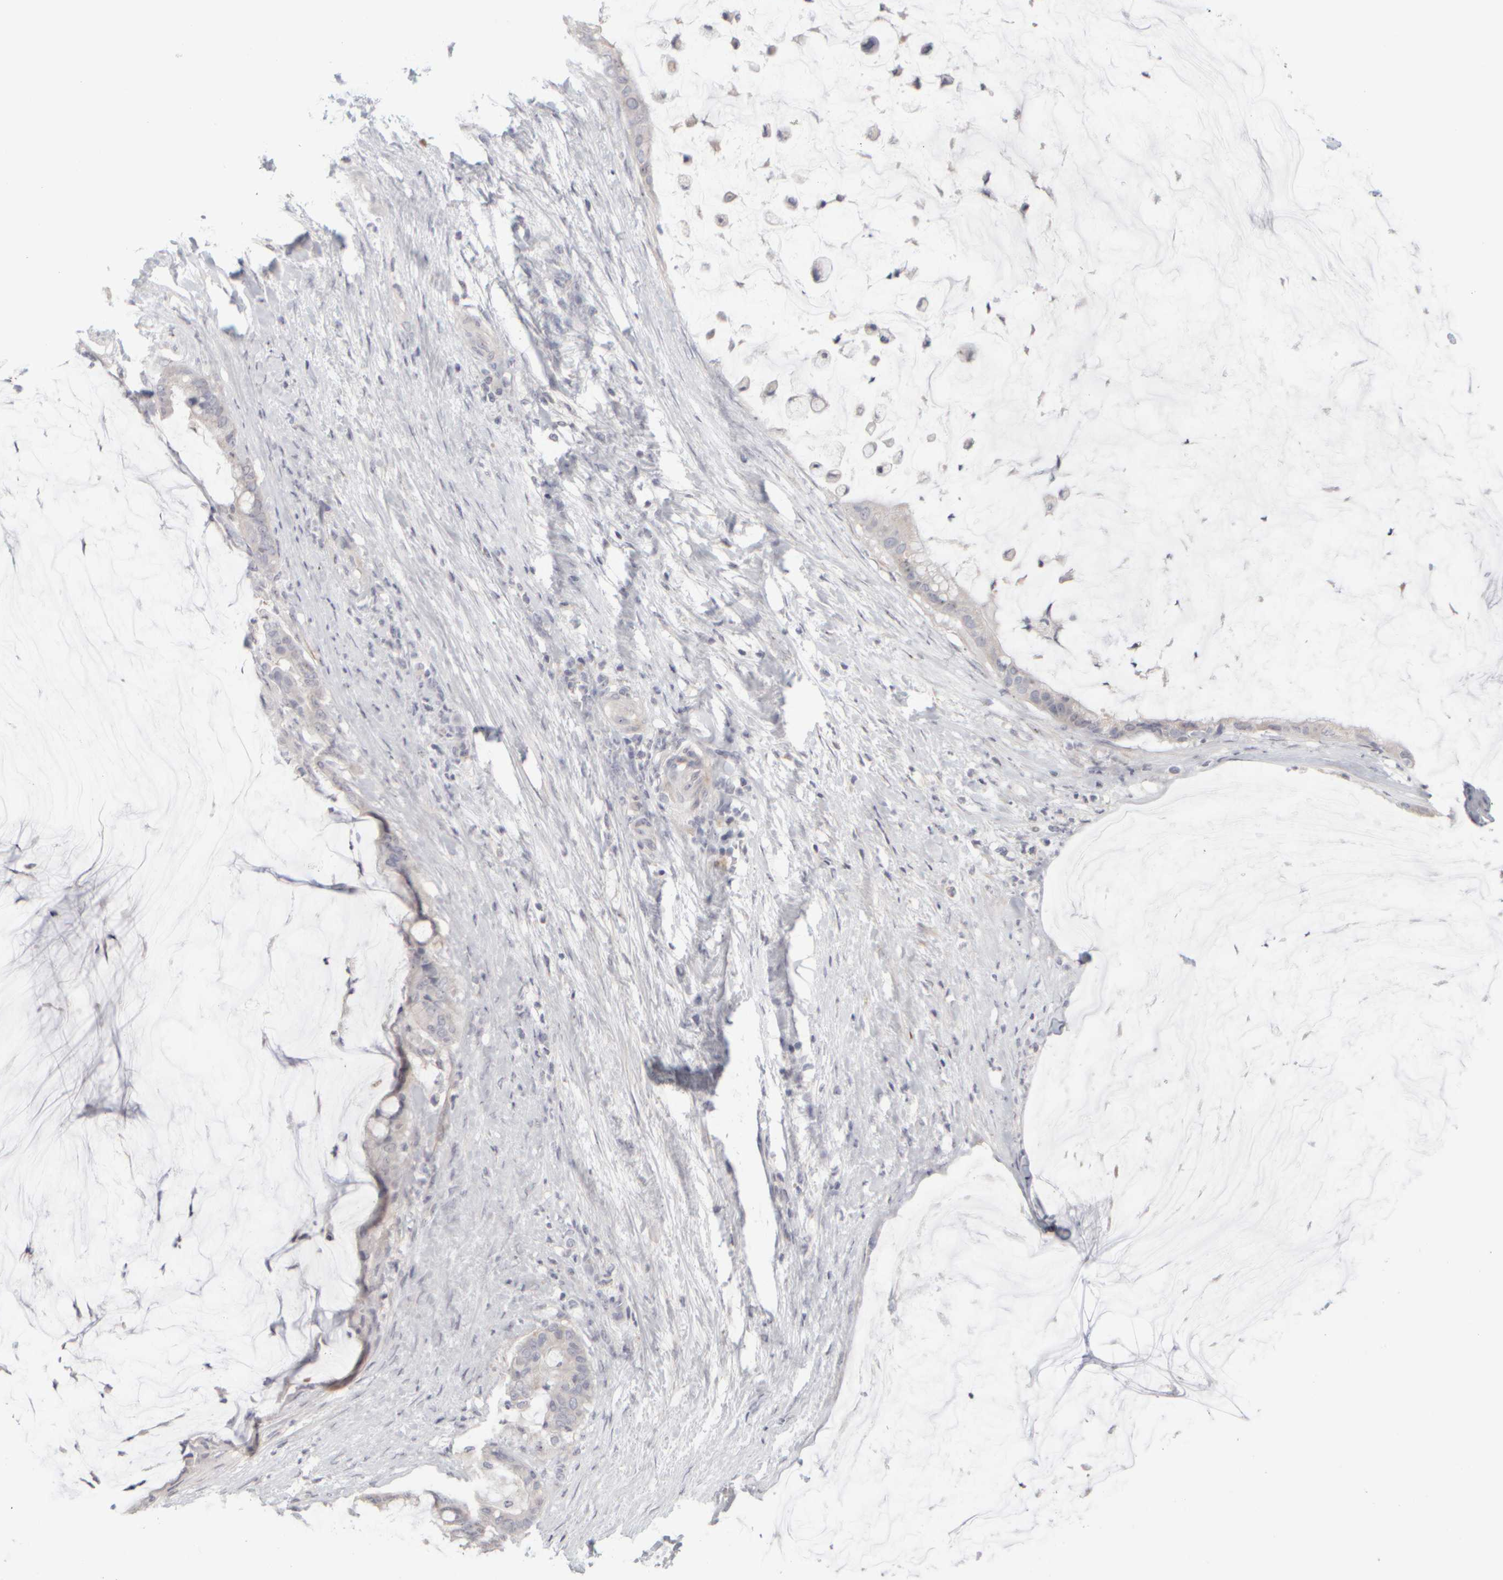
{"staining": {"intensity": "negative", "quantity": "none", "location": "none"}, "tissue": "pancreatic cancer", "cell_type": "Tumor cells", "image_type": "cancer", "snomed": [{"axis": "morphology", "description": "Adenocarcinoma, NOS"}, {"axis": "topography", "description": "Pancreas"}], "caption": "The histopathology image reveals no staining of tumor cells in pancreatic cancer (adenocarcinoma). The staining was performed using DAB (3,3'-diaminobenzidine) to visualize the protein expression in brown, while the nuclei were stained in blue with hematoxylin (Magnification: 20x).", "gene": "DCXR", "patient": {"sex": "male", "age": 41}}